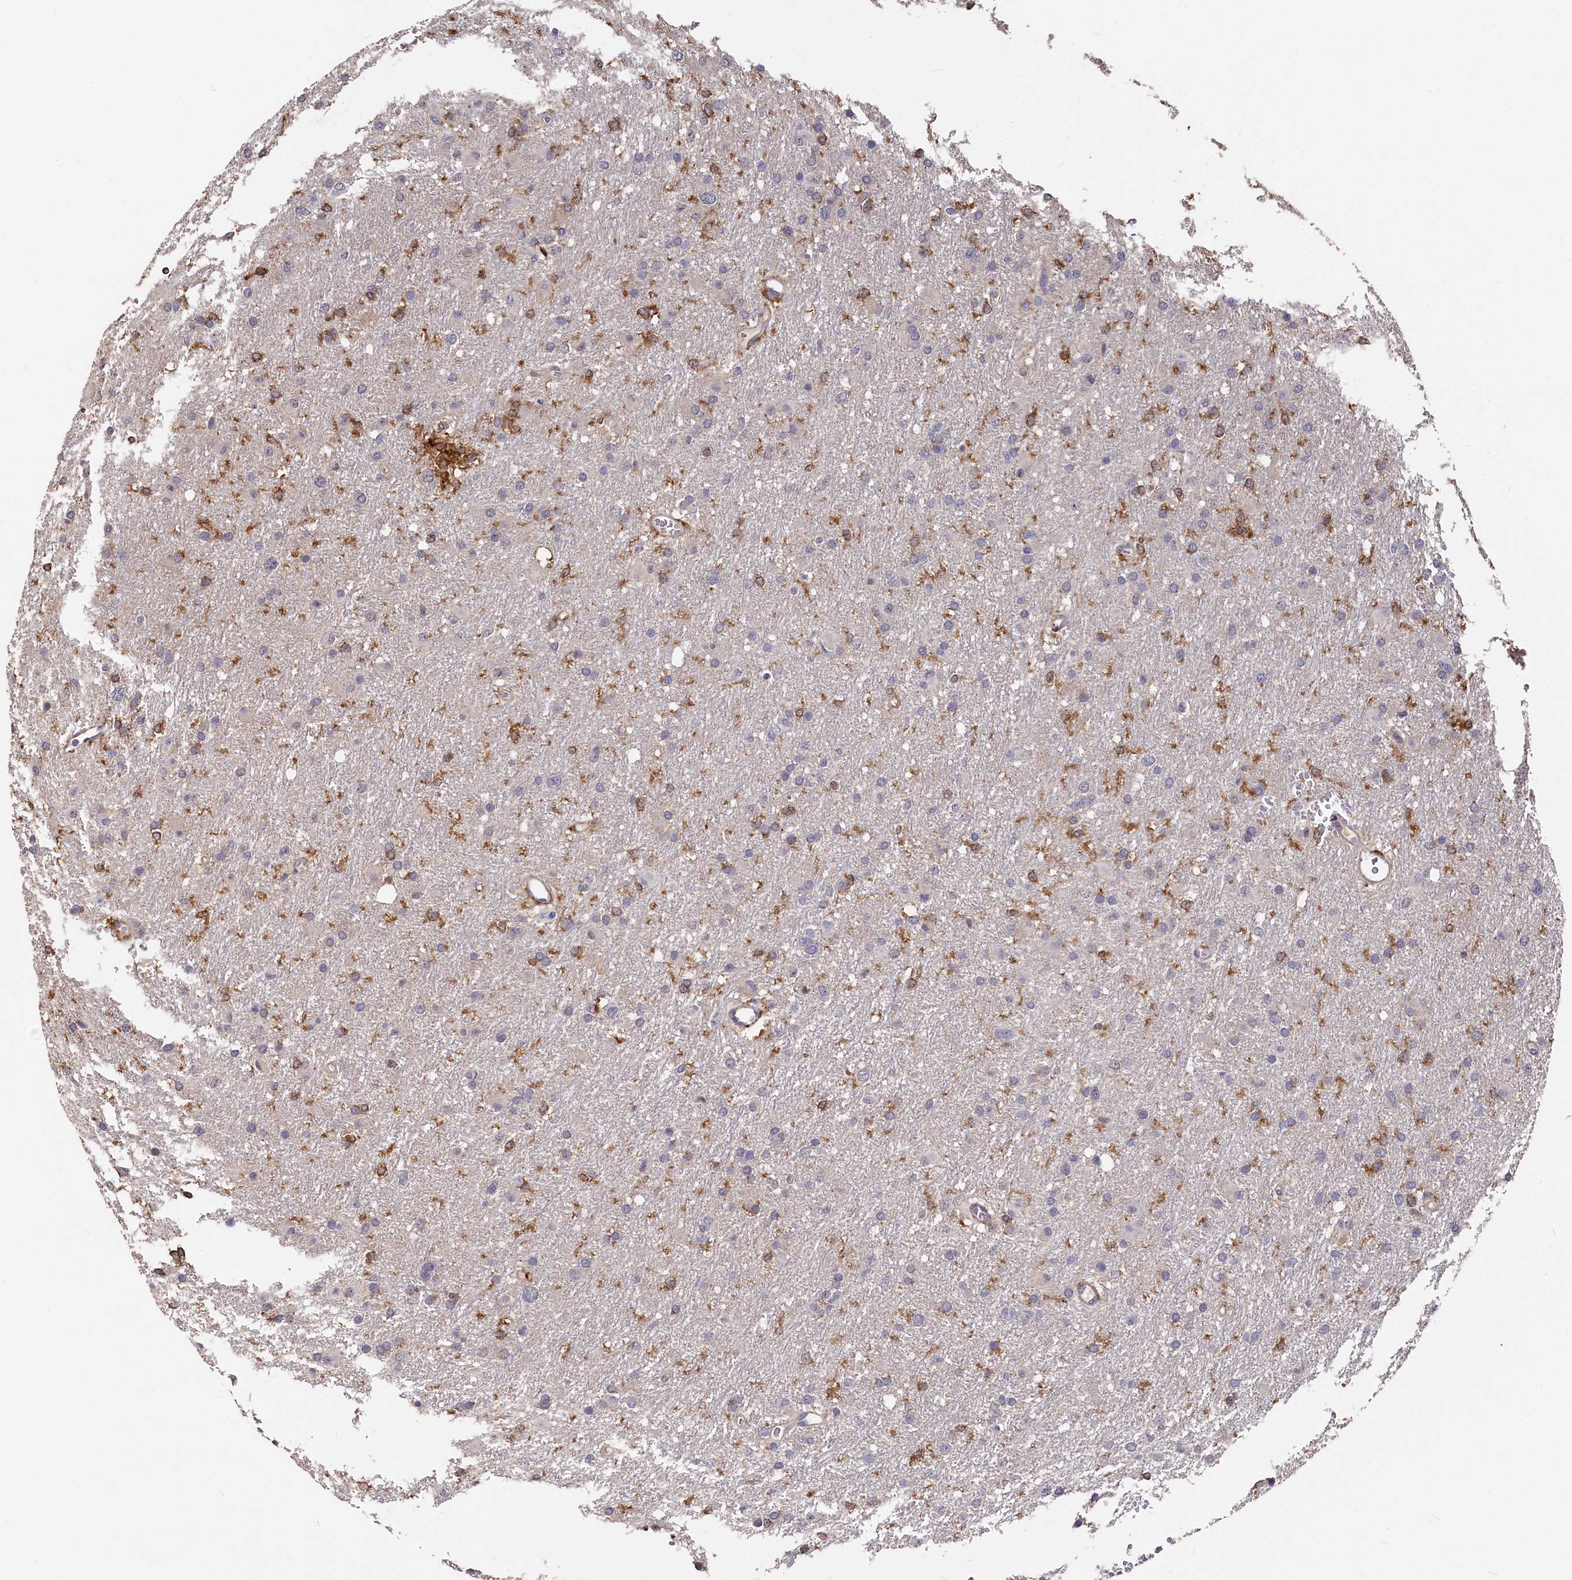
{"staining": {"intensity": "negative", "quantity": "none", "location": "none"}, "tissue": "glioma", "cell_type": "Tumor cells", "image_type": "cancer", "snomed": [{"axis": "morphology", "description": "Glioma, malignant, High grade"}, {"axis": "topography", "description": "Cerebral cortex"}], "caption": "Immunohistochemistry micrograph of neoplastic tissue: glioma stained with DAB displays no significant protein positivity in tumor cells.", "gene": "PLEKHO2", "patient": {"sex": "female", "age": 36}}